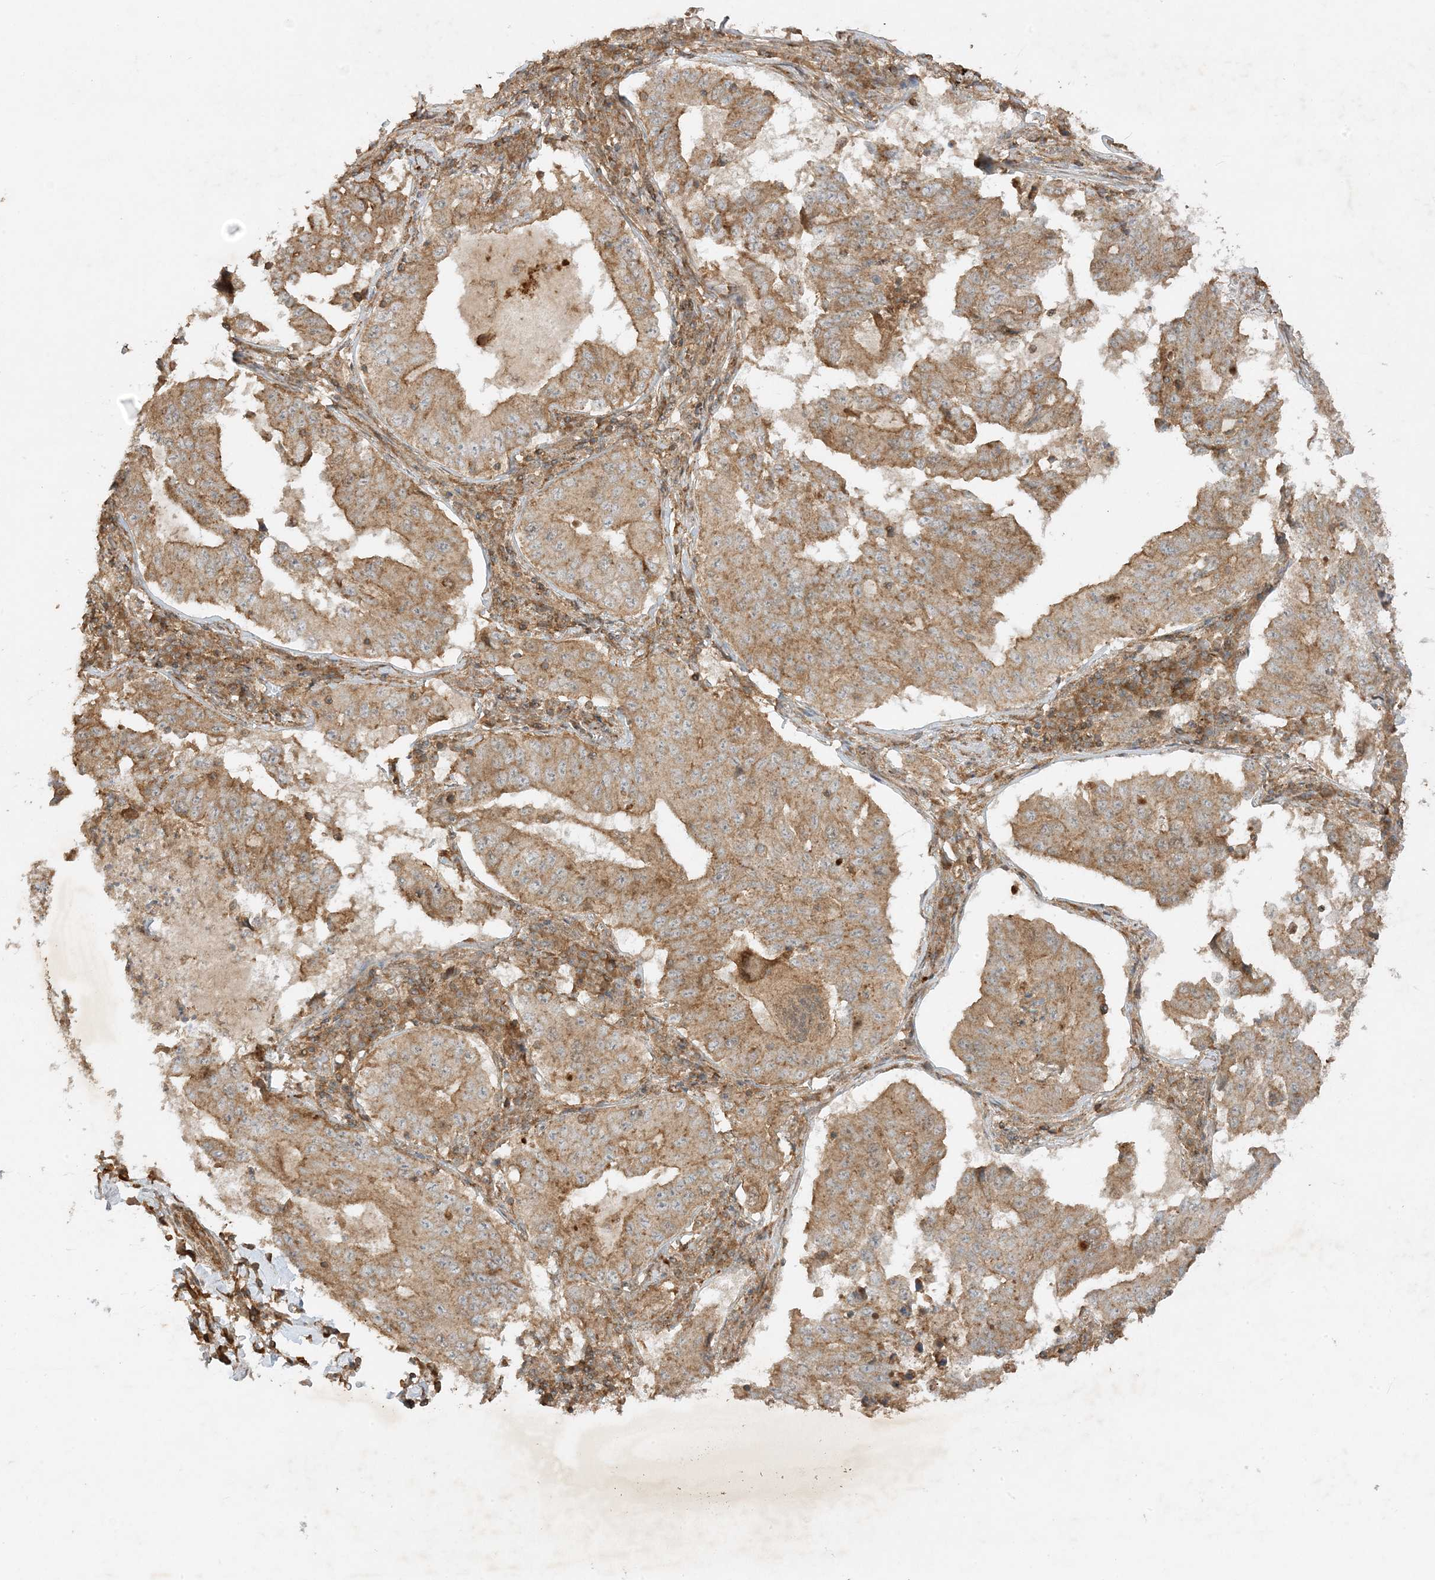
{"staining": {"intensity": "weak", "quantity": ">75%", "location": "cytoplasmic/membranous"}, "tissue": "lung cancer", "cell_type": "Tumor cells", "image_type": "cancer", "snomed": [{"axis": "morphology", "description": "Adenocarcinoma, NOS"}, {"axis": "topography", "description": "Lung"}], "caption": "A high-resolution image shows immunohistochemistry staining of lung cancer (adenocarcinoma), which demonstrates weak cytoplasmic/membranous expression in approximately >75% of tumor cells.", "gene": "XRN1", "patient": {"sex": "female", "age": 51}}